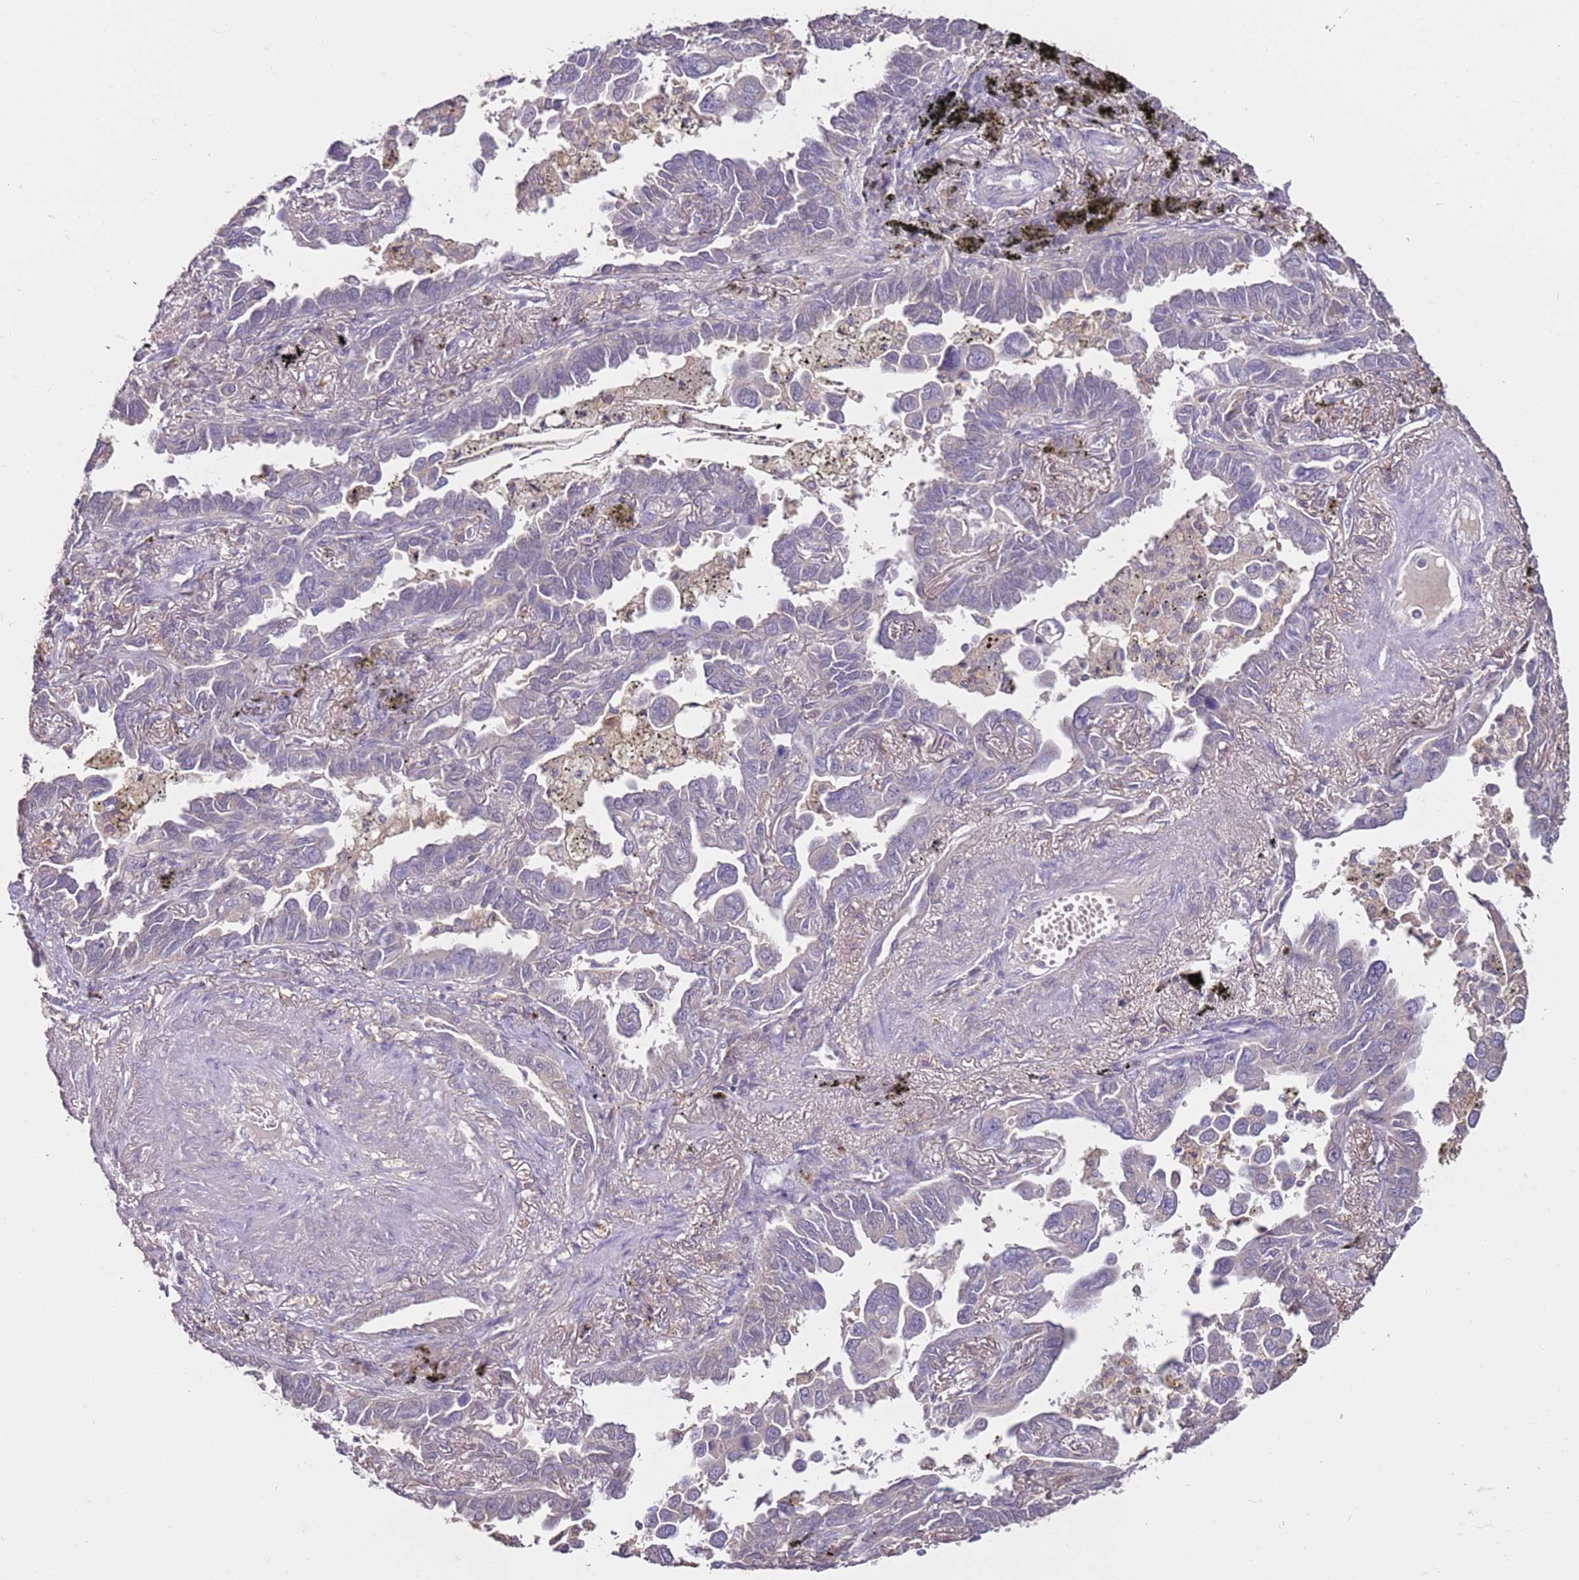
{"staining": {"intensity": "negative", "quantity": "none", "location": "none"}, "tissue": "lung cancer", "cell_type": "Tumor cells", "image_type": "cancer", "snomed": [{"axis": "morphology", "description": "Adenocarcinoma, NOS"}, {"axis": "topography", "description": "Lung"}], "caption": "Lung adenocarcinoma was stained to show a protein in brown. There is no significant positivity in tumor cells. (DAB (3,3'-diaminobenzidine) immunohistochemistry (IHC) with hematoxylin counter stain).", "gene": "MDH1", "patient": {"sex": "male", "age": 67}}